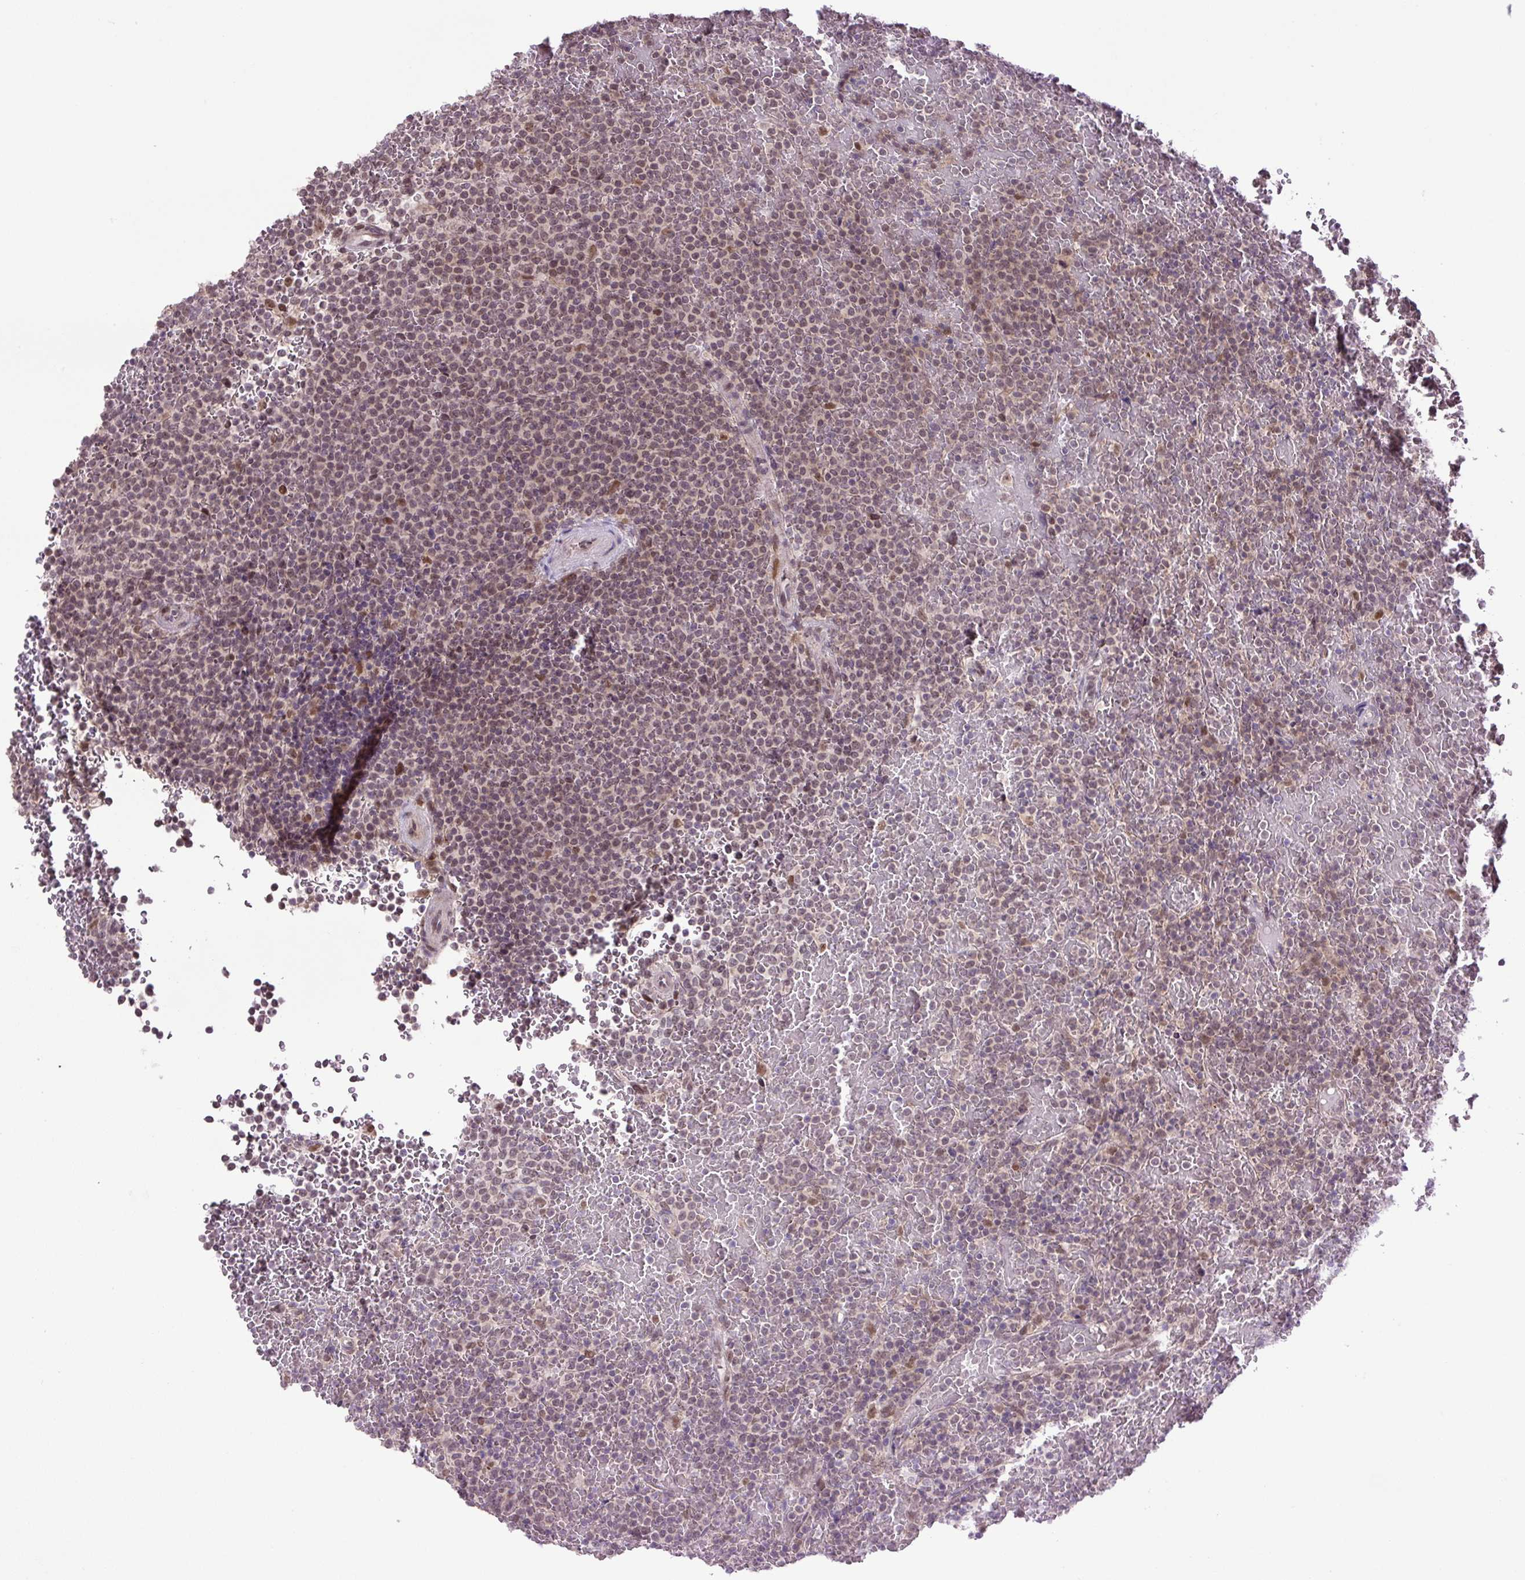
{"staining": {"intensity": "moderate", "quantity": "25%-75%", "location": "nuclear"}, "tissue": "lymphoma", "cell_type": "Tumor cells", "image_type": "cancer", "snomed": [{"axis": "morphology", "description": "Malignant lymphoma, non-Hodgkin's type, Low grade"}, {"axis": "topography", "description": "Spleen"}], "caption": "Moderate nuclear positivity for a protein is identified in approximately 25%-75% of tumor cells of malignant lymphoma, non-Hodgkin's type (low-grade) using IHC.", "gene": "KPNA1", "patient": {"sex": "male", "age": 60}}